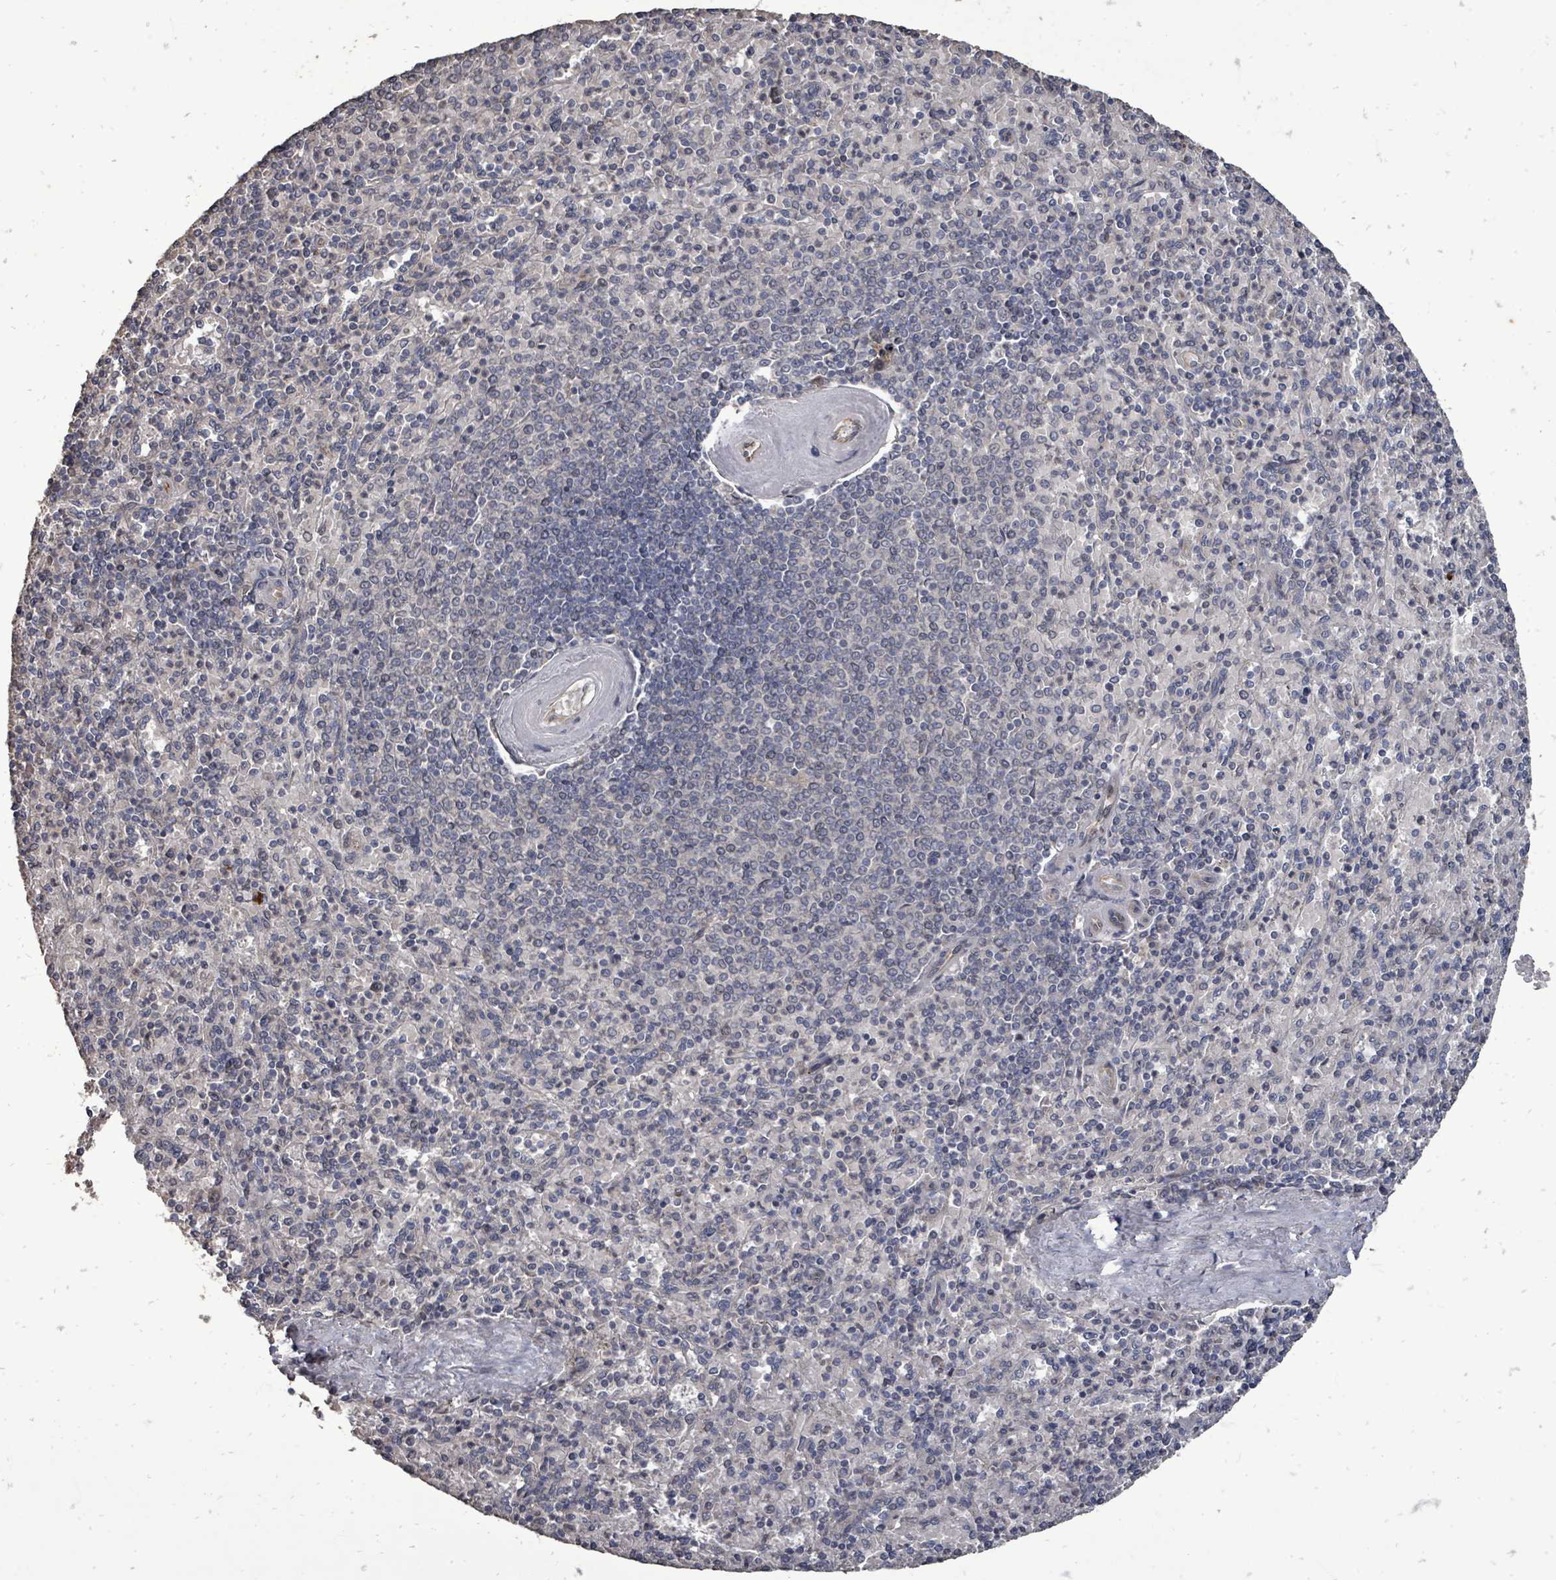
{"staining": {"intensity": "negative", "quantity": "none", "location": "none"}, "tissue": "spleen", "cell_type": "Cells in red pulp", "image_type": "normal", "snomed": [{"axis": "morphology", "description": "Normal tissue, NOS"}, {"axis": "topography", "description": "Spleen"}], "caption": "This is an IHC histopathology image of benign human spleen. There is no staining in cells in red pulp.", "gene": "RALGAPB", "patient": {"sex": "male", "age": 82}}